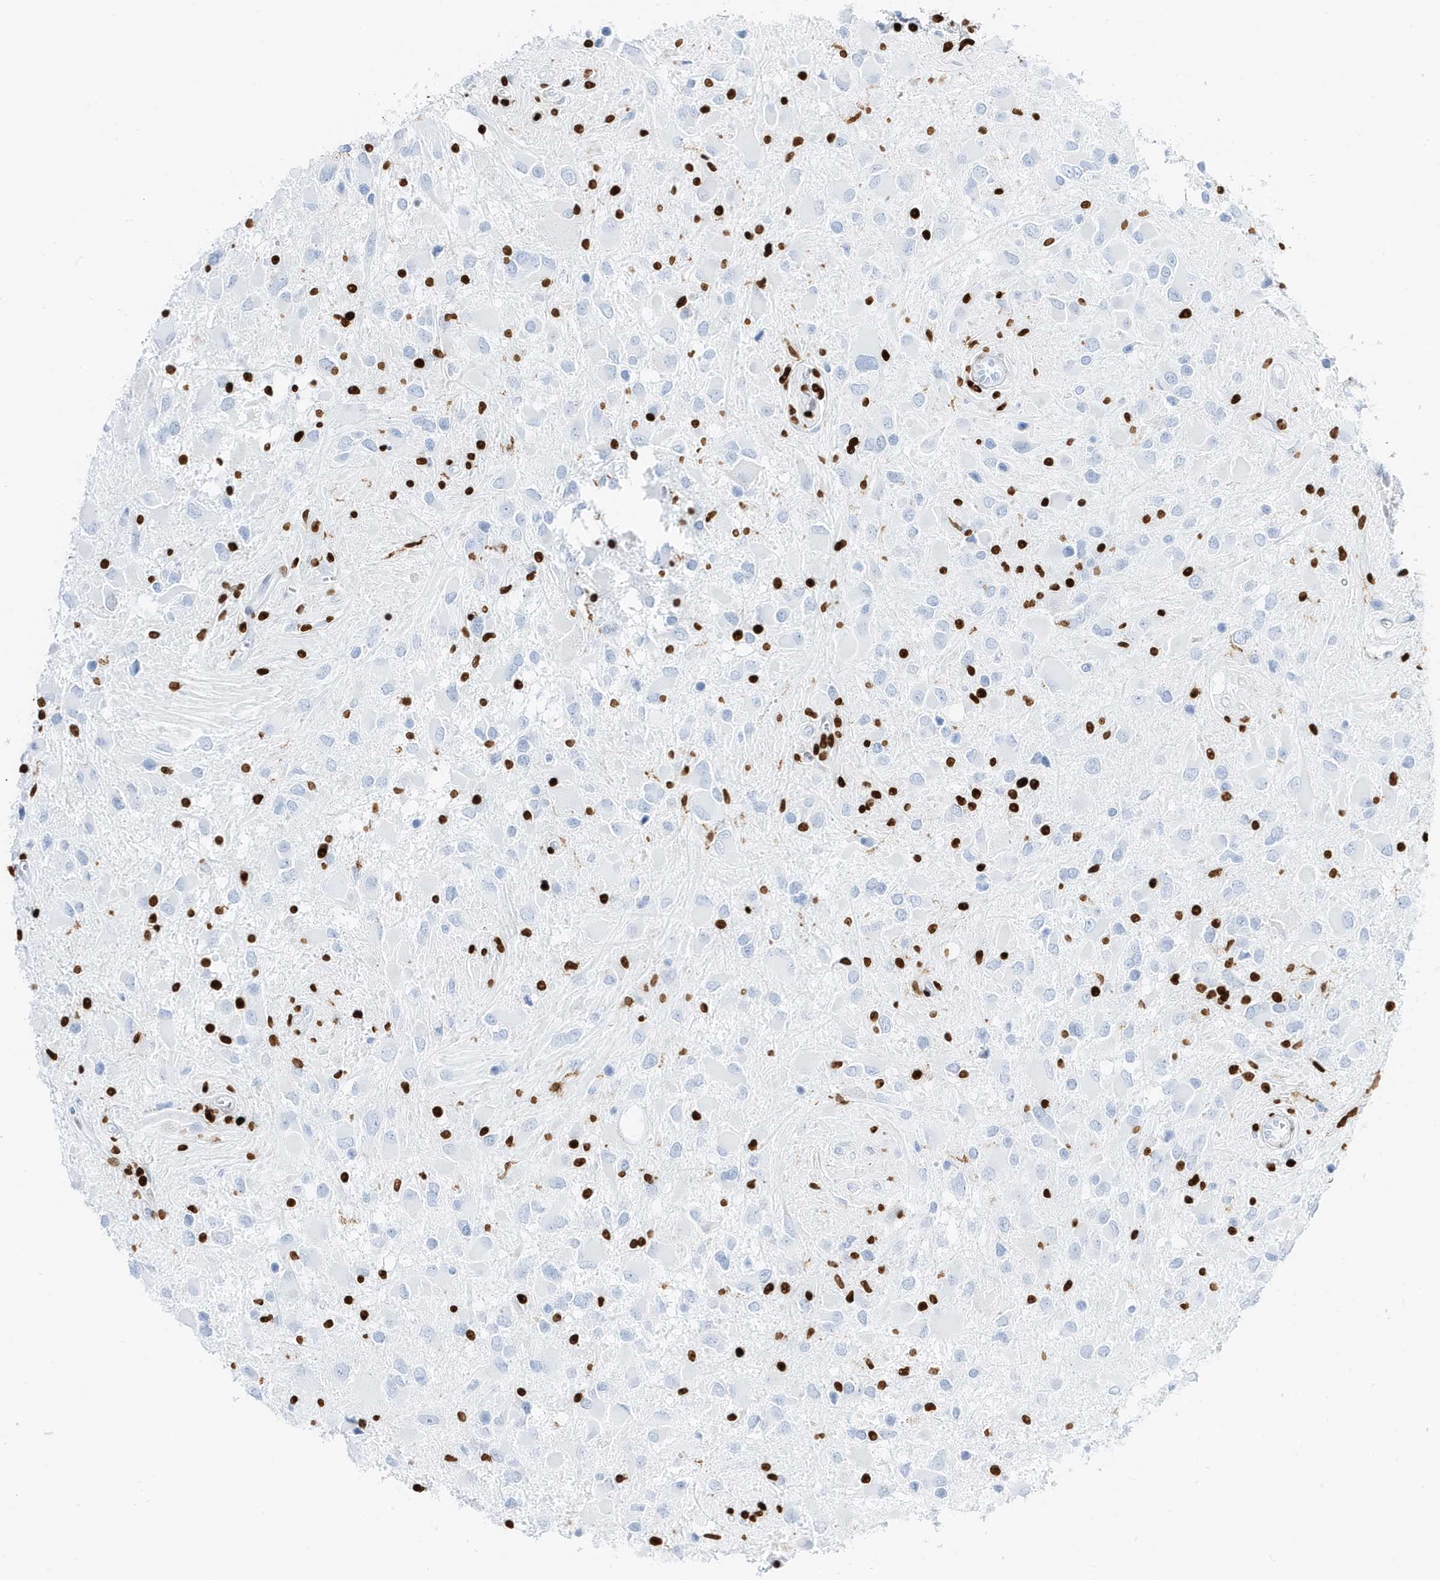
{"staining": {"intensity": "negative", "quantity": "none", "location": "none"}, "tissue": "glioma", "cell_type": "Tumor cells", "image_type": "cancer", "snomed": [{"axis": "morphology", "description": "Glioma, malignant, High grade"}, {"axis": "topography", "description": "Brain"}], "caption": "IHC photomicrograph of malignant high-grade glioma stained for a protein (brown), which demonstrates no staining in tumor cells.", "gene": "MNDA", "patient": {"sex": "male", "age": 53}}